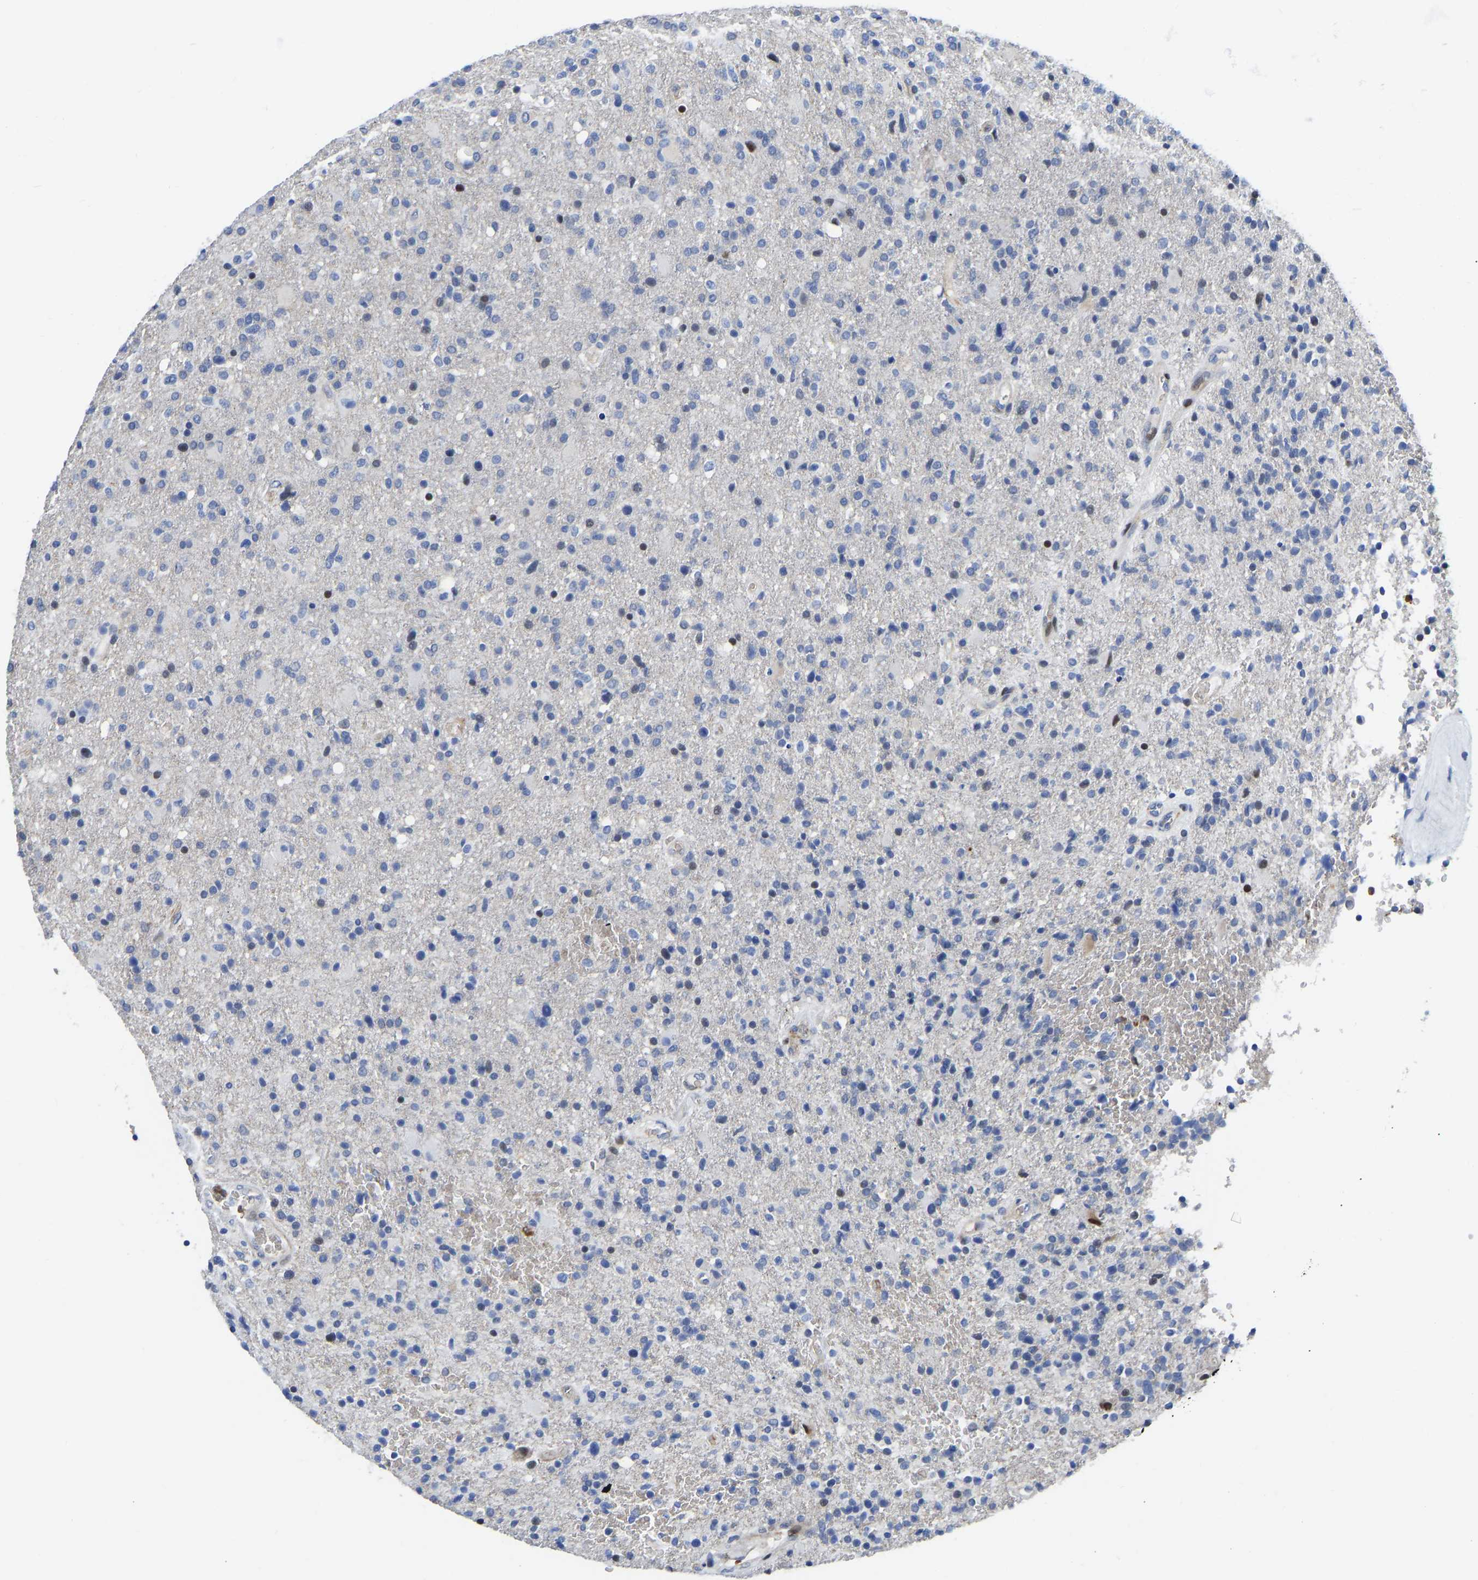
{"staining": {"intensity": "negative", "quantity": "none", "location": "none"}, "tissue": "glioma", "cell_type": "Tumor cells", "image_type": "cancer", "snomed": [{"axis": "morphology", "description": "Glioma, malignant, High grade"}, {"axis": "topography", "description": "Brain"}], "caption": "Immunohistochemistry histopathology image of neoplastic tissue: human high-grade glioma (malignant) stained with DAB (3,3'-diaminobenzidine) exhibits no significant protein staining in tumor cells.", "gene": "HDAC5", "patient": {"sex": "male", "age": 72}}